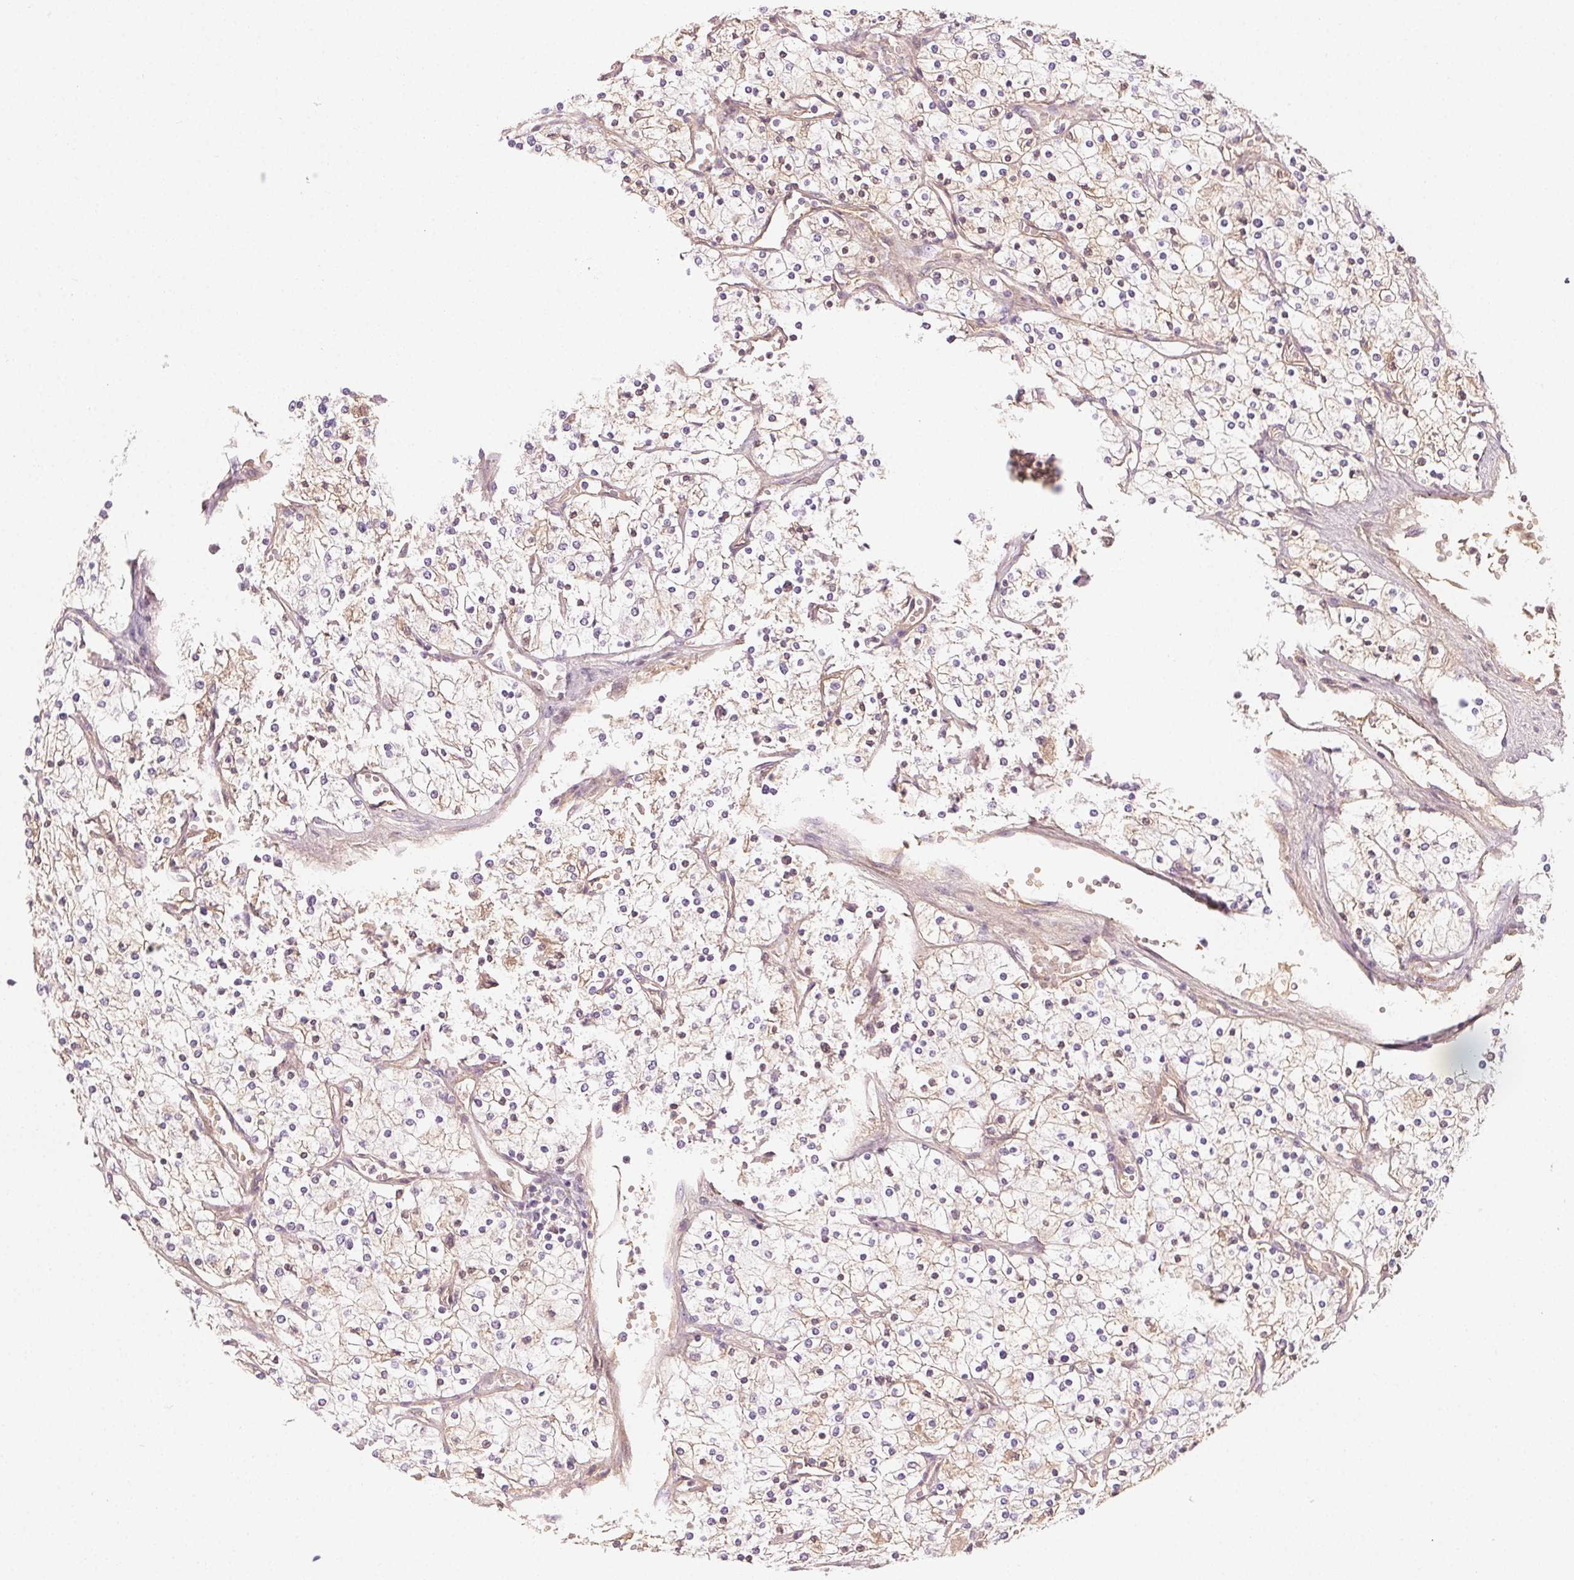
{"staining": {"intensity": "weak", "quantity": "25%-75%", "location": "cytoplasmic/membranous"}, "tissue": "renal cancer", "cell_type": "Tumor cells", "image_type": "cancer", "snomed": [{"axis": "morphology", "description": "Adenocarcinoma, NOS"}, {"axis": "topography", "description": "Kidney"}], "caption": "Brown immunohistochemical staining in adenocarcinoma (renal) shows weak cytoplasmic/membranous positivity in about 25%-75% of tumor cells. The protein is shown in brown color, while the nuclei are stained blue.", "gene": "AFM", "patient": {"sex": "male", "age": 80}}